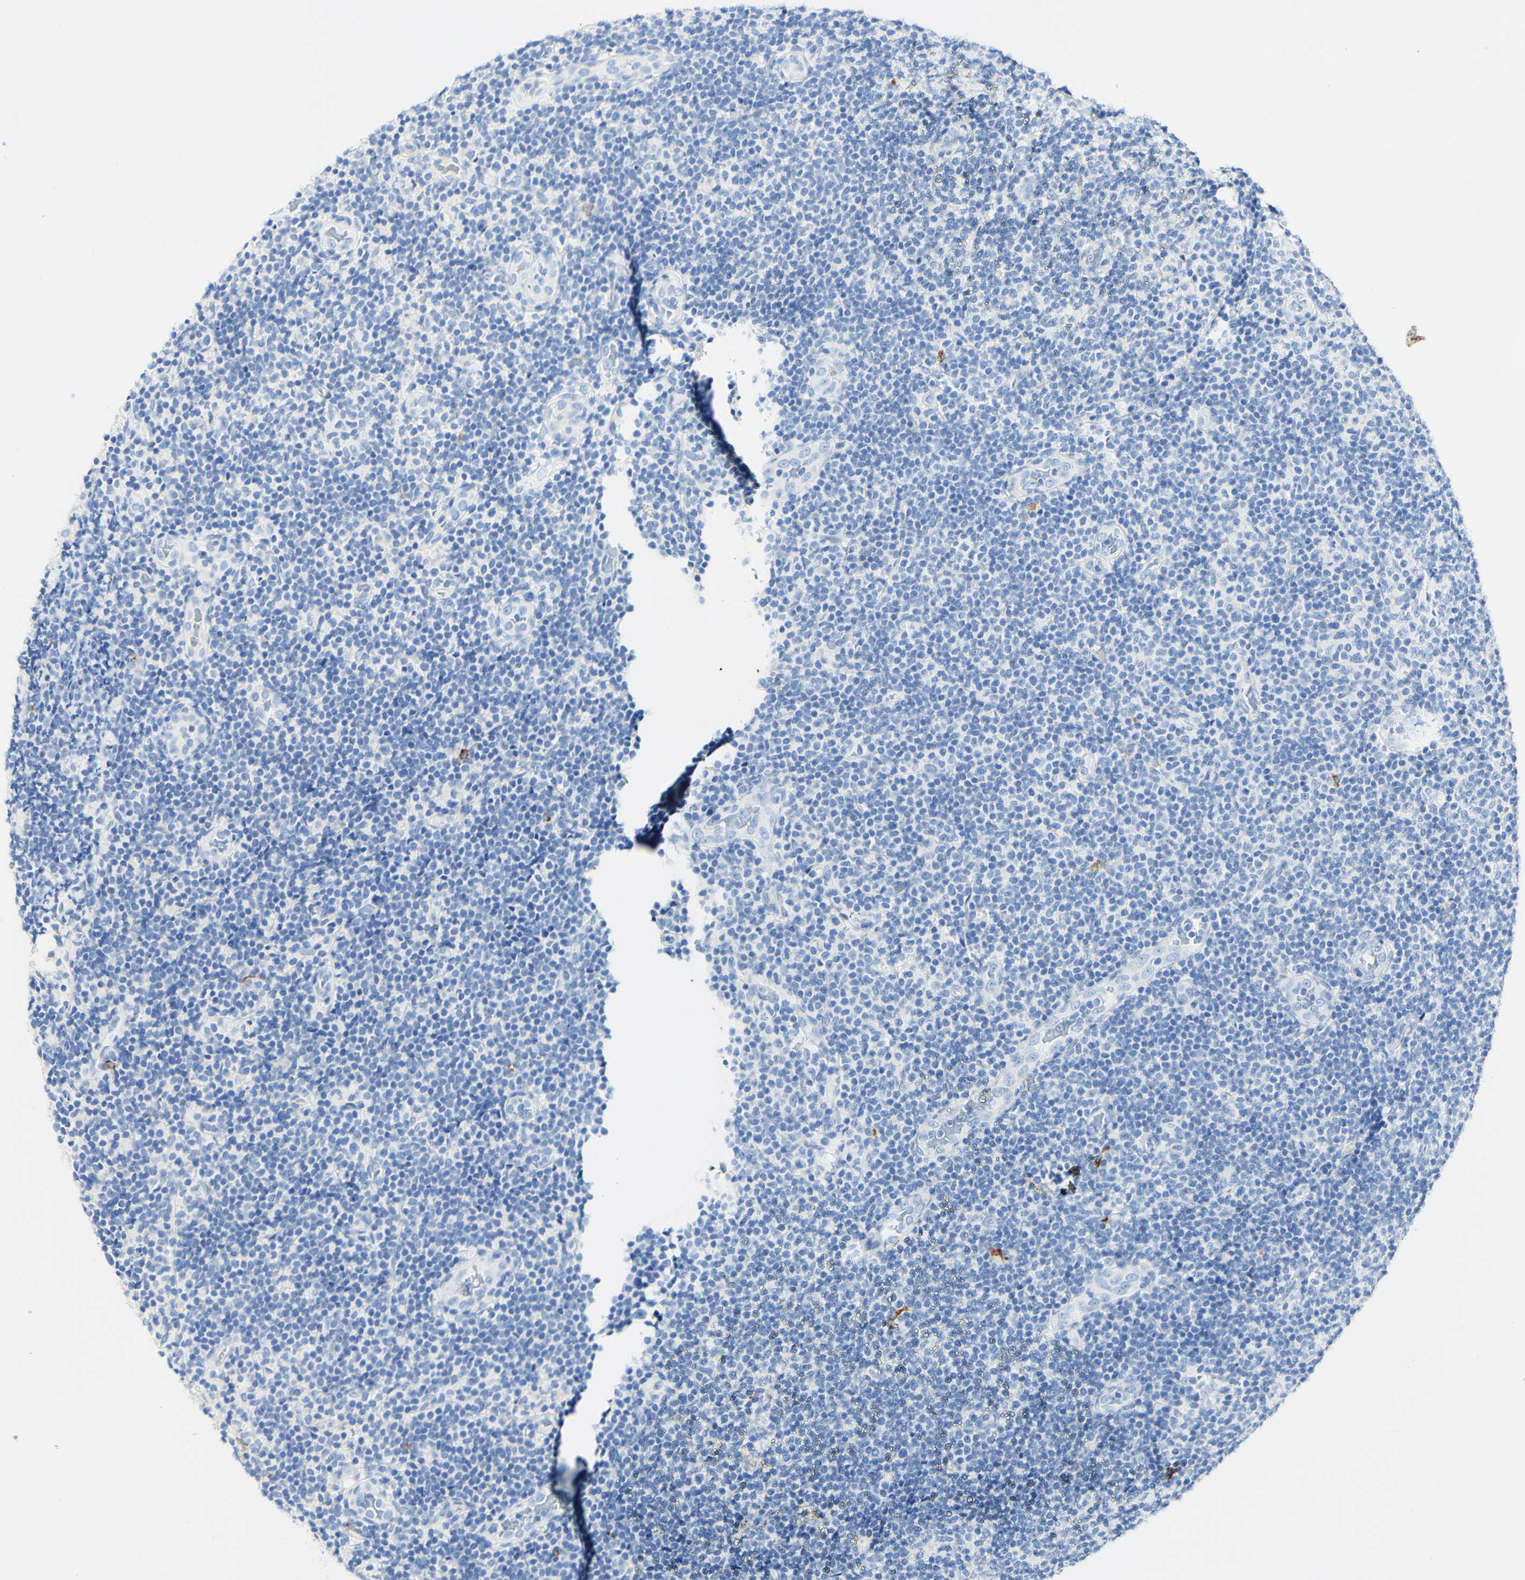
{"staining": {"intensity": "negative", "quantity": "none", "location": "none"}, "tissue": "lymphoma", "cell_type": "Tumor cells", "image_type": "cancer", "snomed": [{"axis": "morphology", "description": "Malignant lymphoma, non-Hodgkin's type, Low grade"}, {"axis": "topography", "description": "Lymph node"}], "caption": "DAB (3,3'-diaminobenzidine) immunohistochemical staining of lymphoma displays no significant staining in tumor cells.", "gene": "PIGR", "patient": {"sex": "male", "age": 83}}